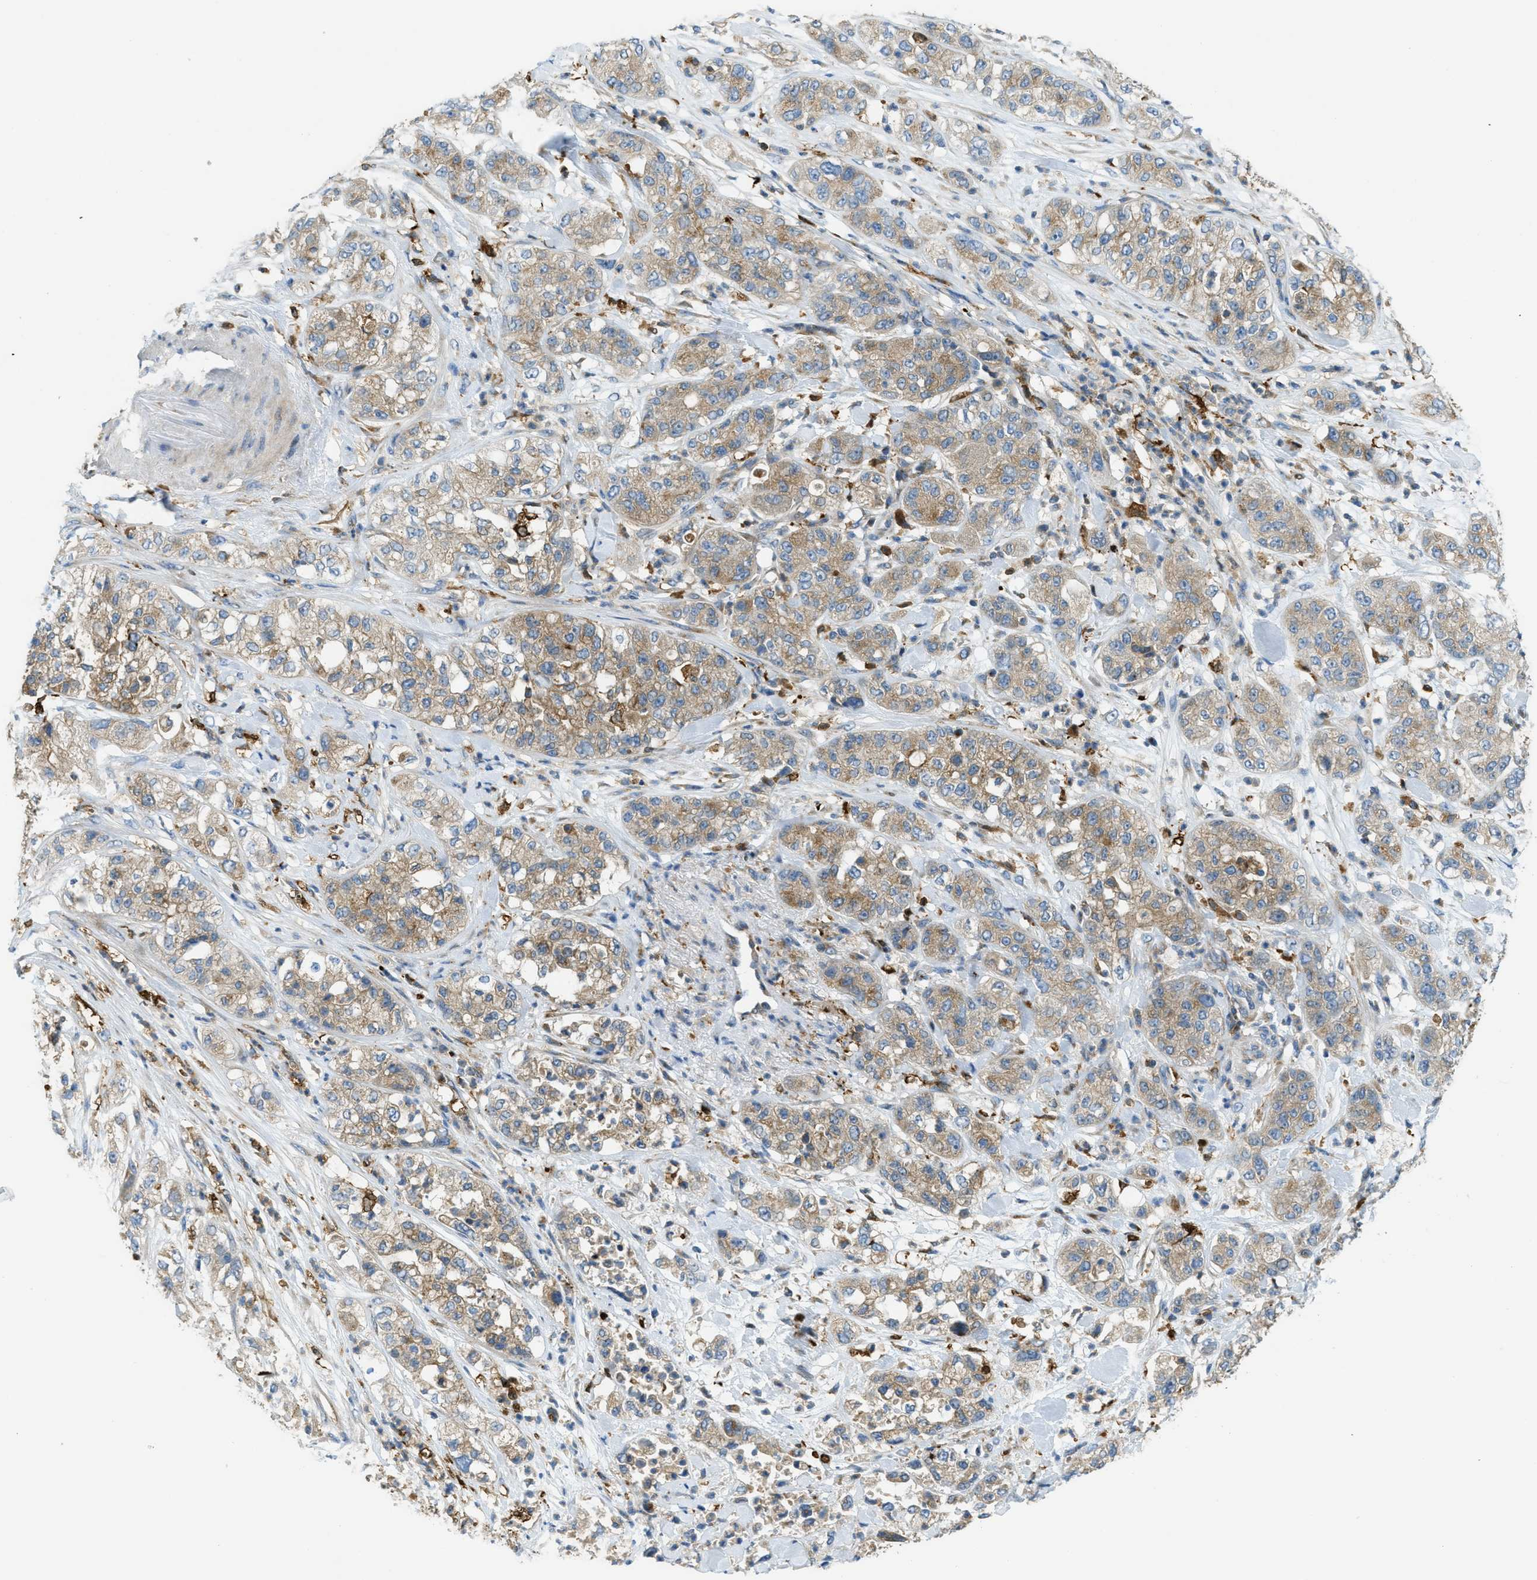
{"staining": {"intensity": "moderate", "quantity": ">75%", "location": "cytoplasmic/membranous"}, "tissue": "pancreatic cancer", "cell_type": "Tumor cells", "image_type": "cancer", "snomed": [{"axis": "morphology", "description": "Adenocarcinoma, NOS"}, {"axis": "topography", "description": "Pancreas"}], "caption": "This is a micrograph of IHC staining of adenocarcinoma (pancreatic), which shows moderate staining in the cytoplasmic/membranous of tumor cells.", "gene": "RFFL", "patient": {"sex": "female", "age": 78}}